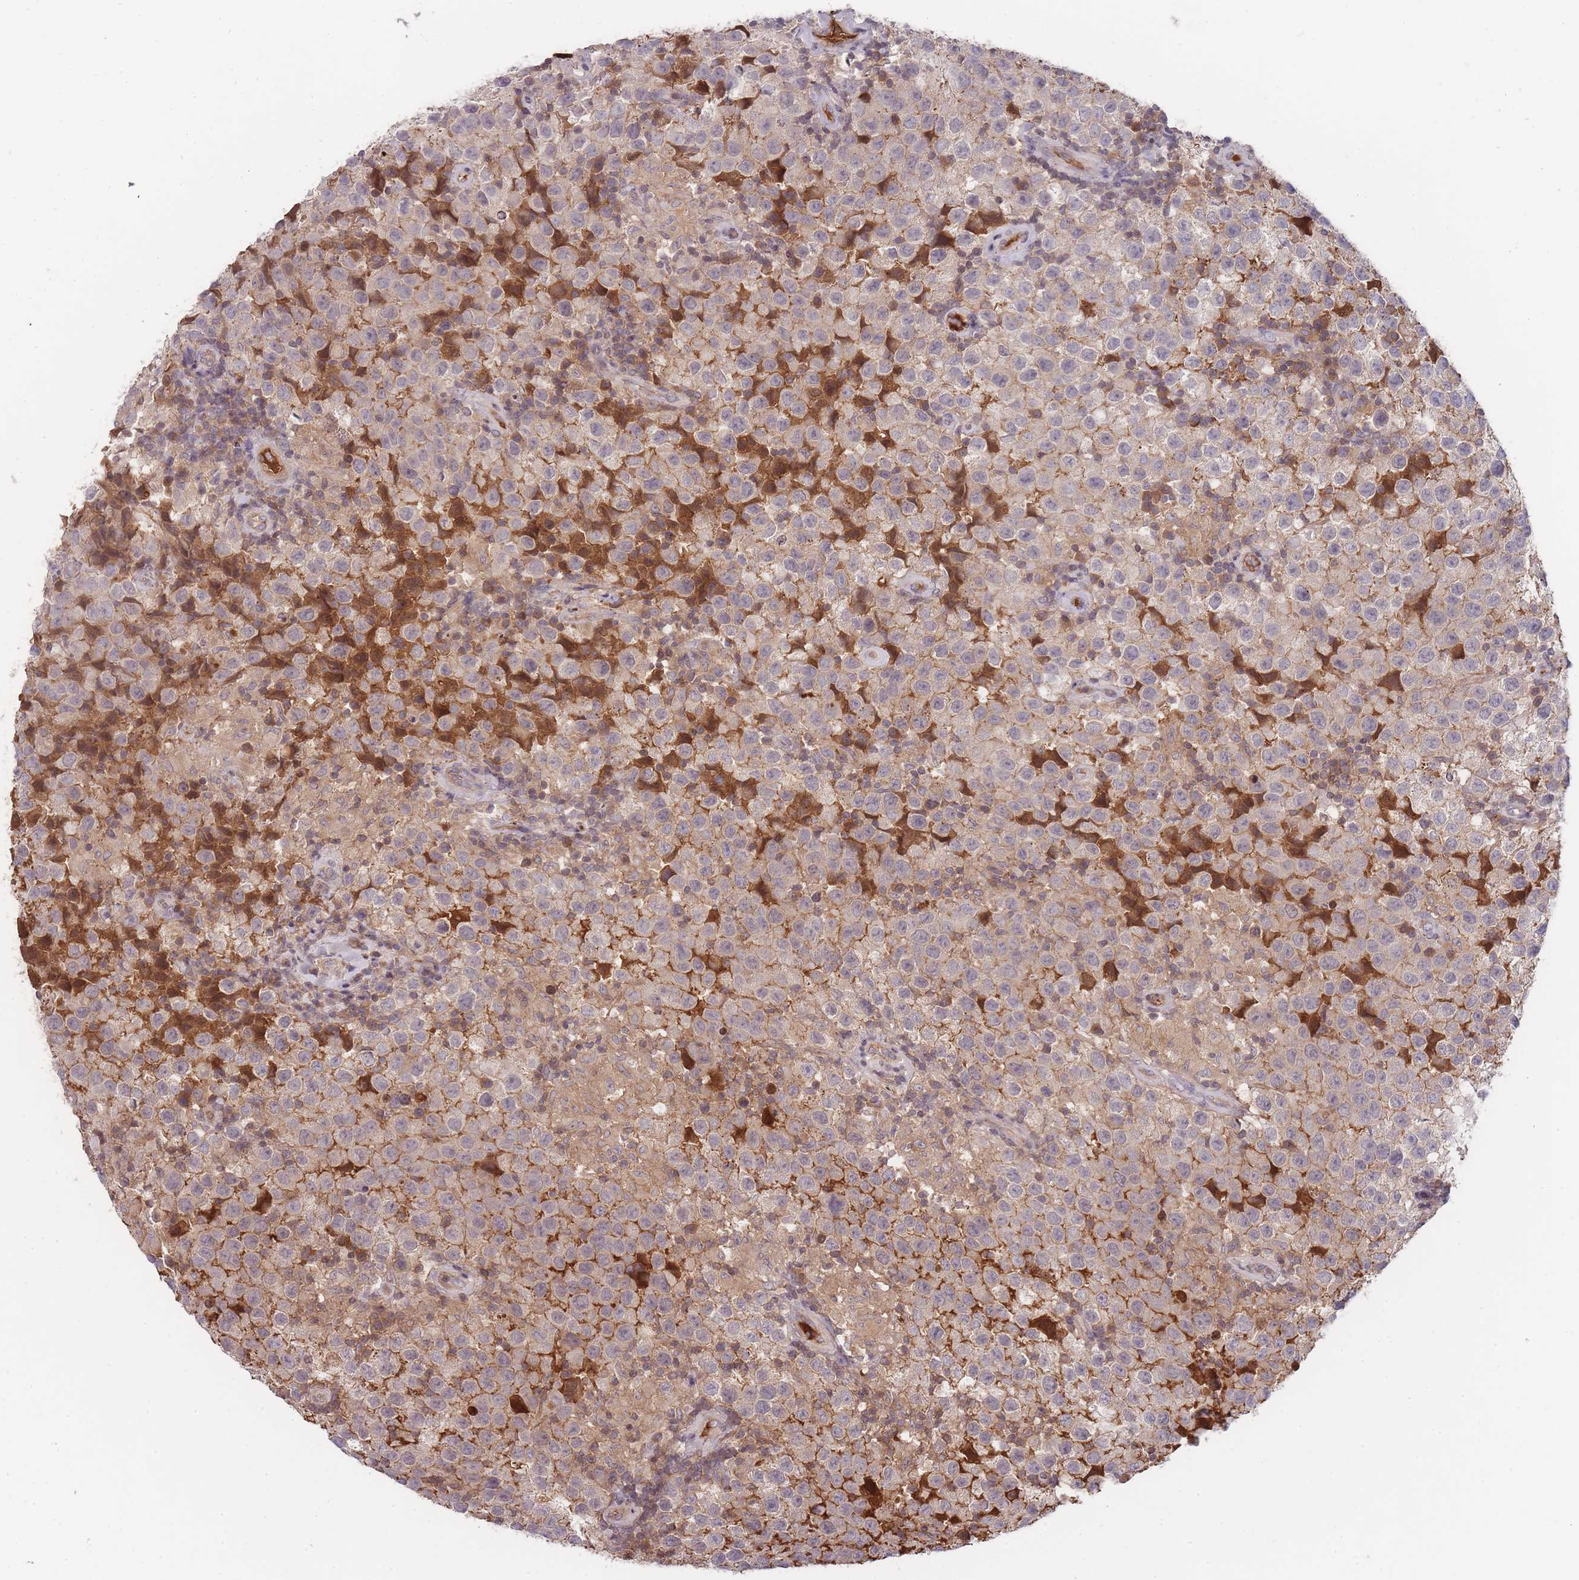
{"staining": {"intensity": "weak", "quantity": "25%-75%", "location": "cytoplasmic/membranous"}, "tissue": "testis cancer", "cell_type": "Tumor cells", "image_type": "cancer", "snomed": [{"axis": "morphology", "description": "Seminoma, NOS"}, {"axis": "morphology", "description": "Carcinoma, Embryonal, NOS"}, {"axis": "topography", "description": "Testis"}], "caption": "Weak cytoplasmic/membranous protein staining is seen in approximately 25%-75% of tumor cells in testis cancer (embryonal carcinoma).", "gene": "RALGDS", "patient": {"sex": "male", "age": 41}}